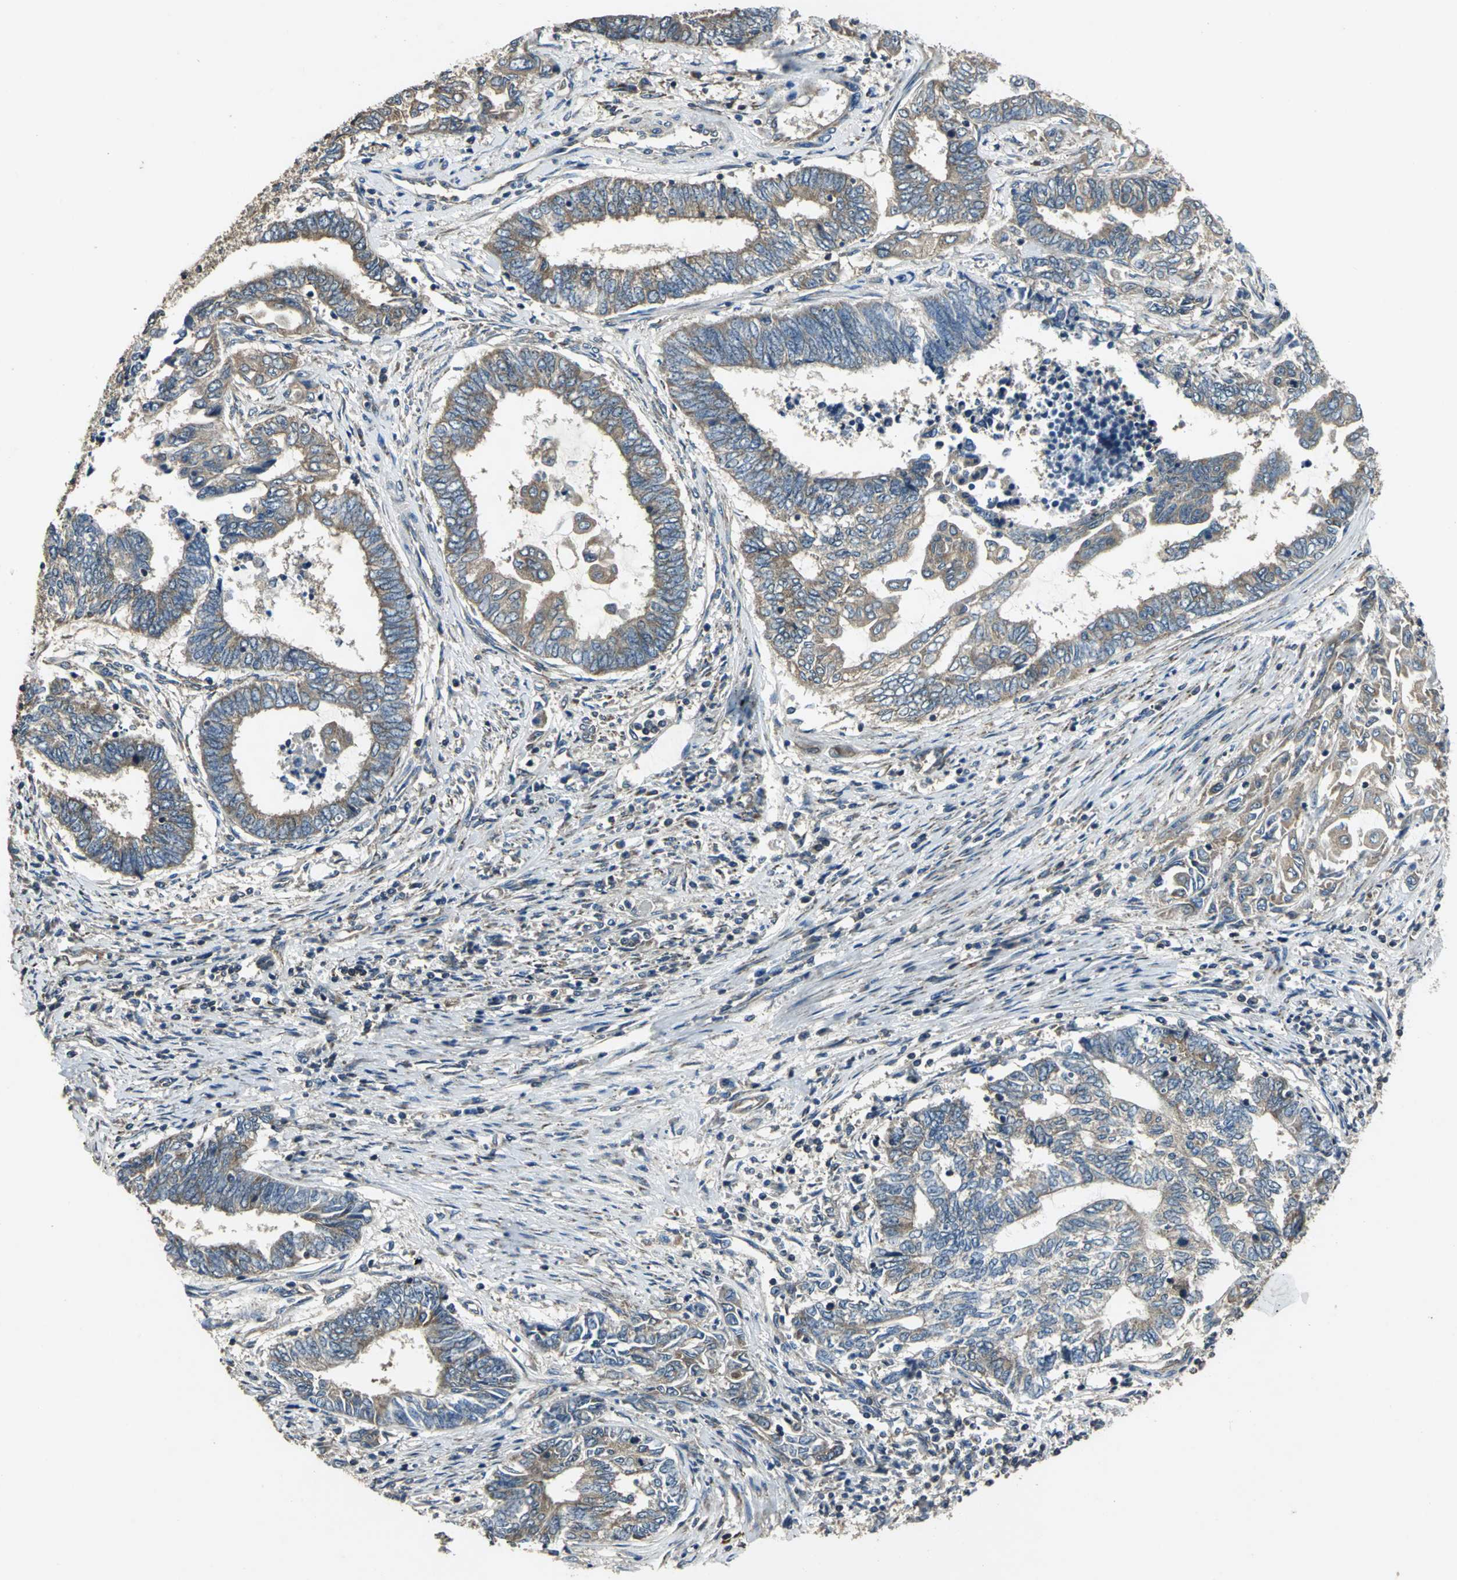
{"staining": {"intensity": "moderate", "quantity": ">75%", "location": "cytoplasmic/membranous"}, "tissue": "endometrial cancer", "cell_type": "Tumor cells", "image_type": "cancer", "snomed": [{"axis": "morphology", "description": "Adenocarcinoma, NOS"}, {"axis": "topography", "description": "Uterus"}, {"axis": "topography", "description": "Endometrium"}], "caption": "Immunohistochemistry (IHC) photomicrograph of human adenocarcinoma (endometrial) stained for a protein (brown), which demonstrates medium levels of moderate cytoplasmic/membranous positivity in approximately >75% of tumor cells.", "gene": "IRF3", "patient": {"sex": "female", "age": 70}}